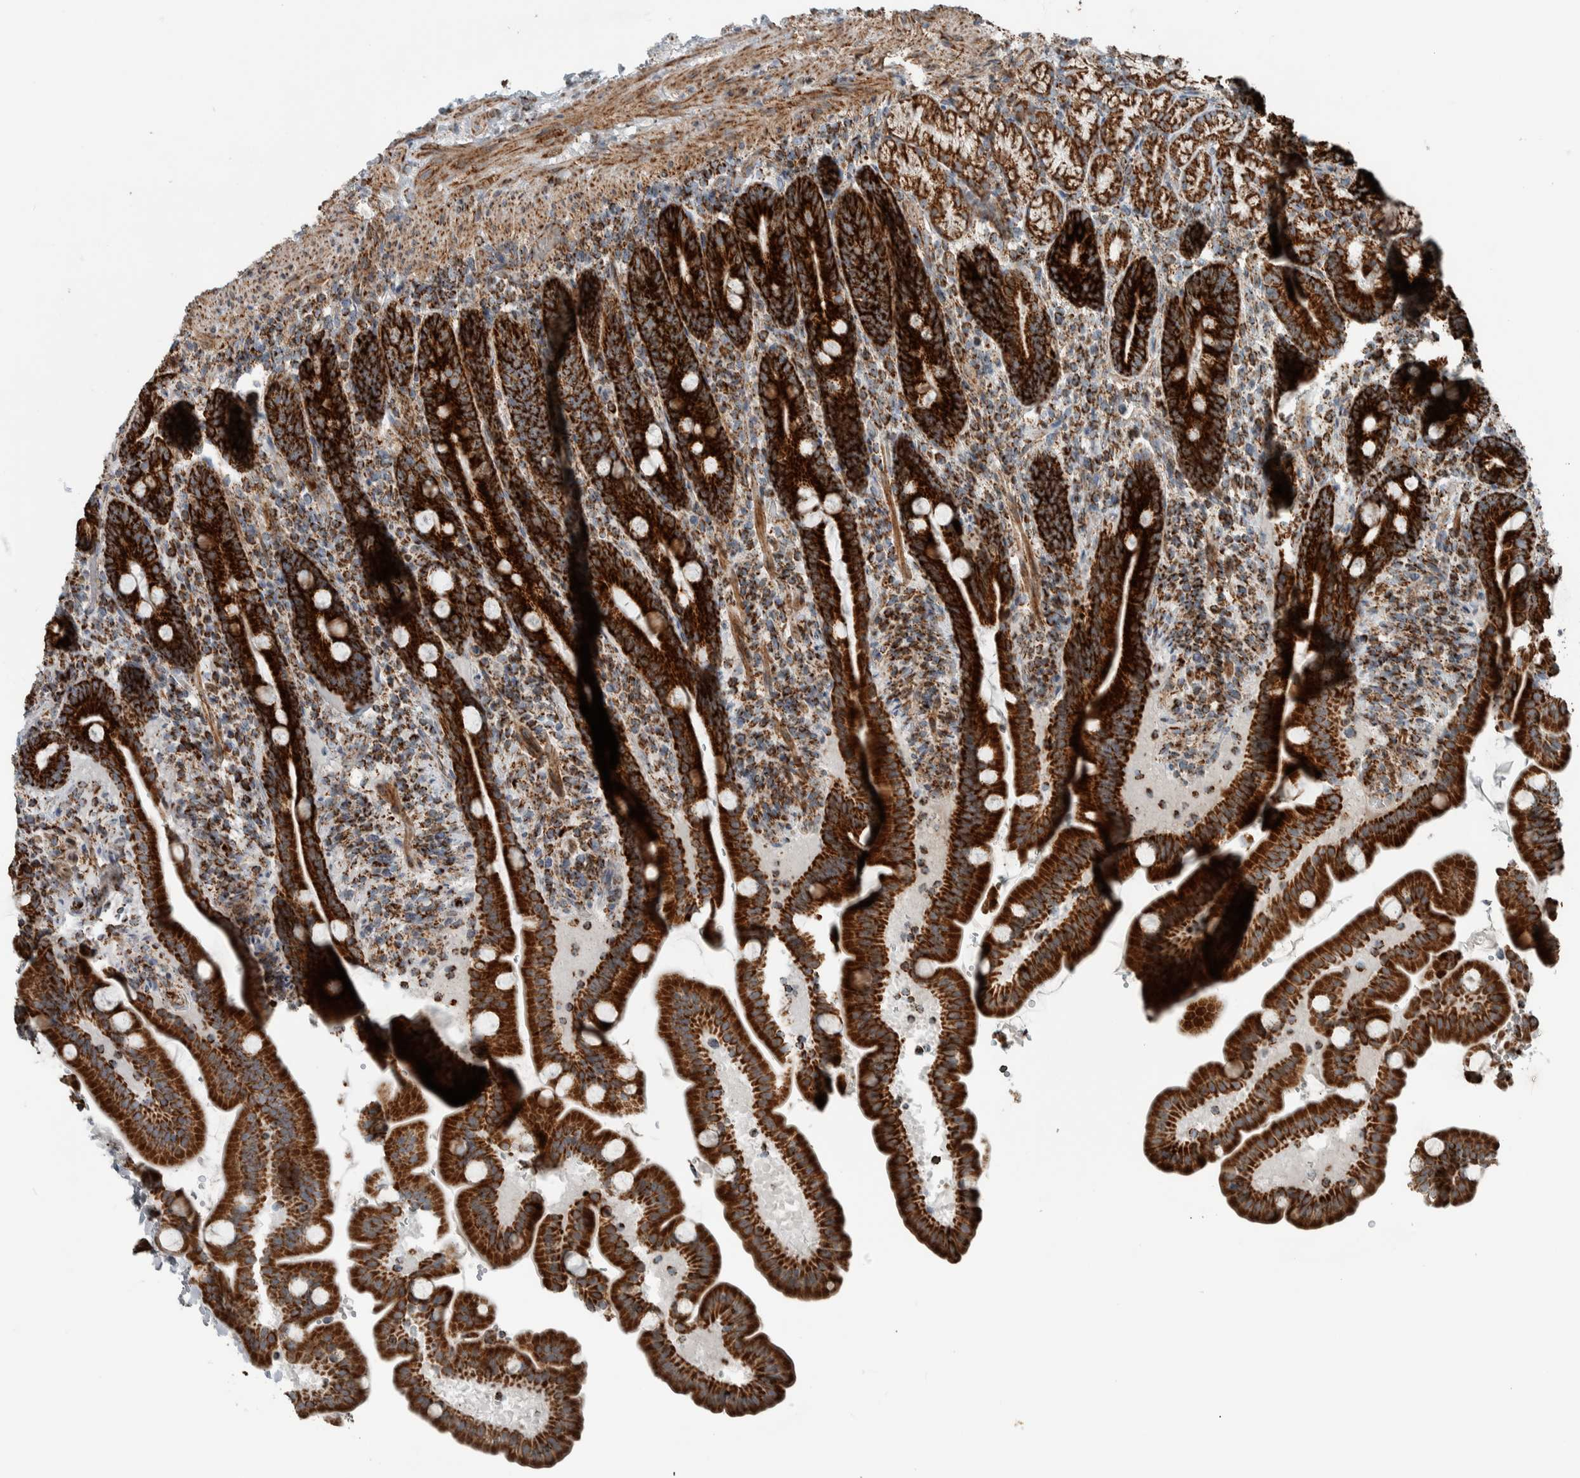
{"staining": {"intensity": "strong", "quantity": ">75%", "location": "cytoplasmic/membranous"}, "tissue": "duodenum", "cell_type": "Glandular cells", "image_type": "normal", "snomed": [{"axis": "morphology", "description": "Normal tissue, NOS"}, {"axis": "topography", "description": "Duodenum"}], "caption": "Strong cytoplasmic/membranous staining for a protein is appreciated in about >75% of glandular cells of unremarkable duodenum using IHC.", "gene": "CNTROB", "patient": {"sex": "male", "age": 54}}